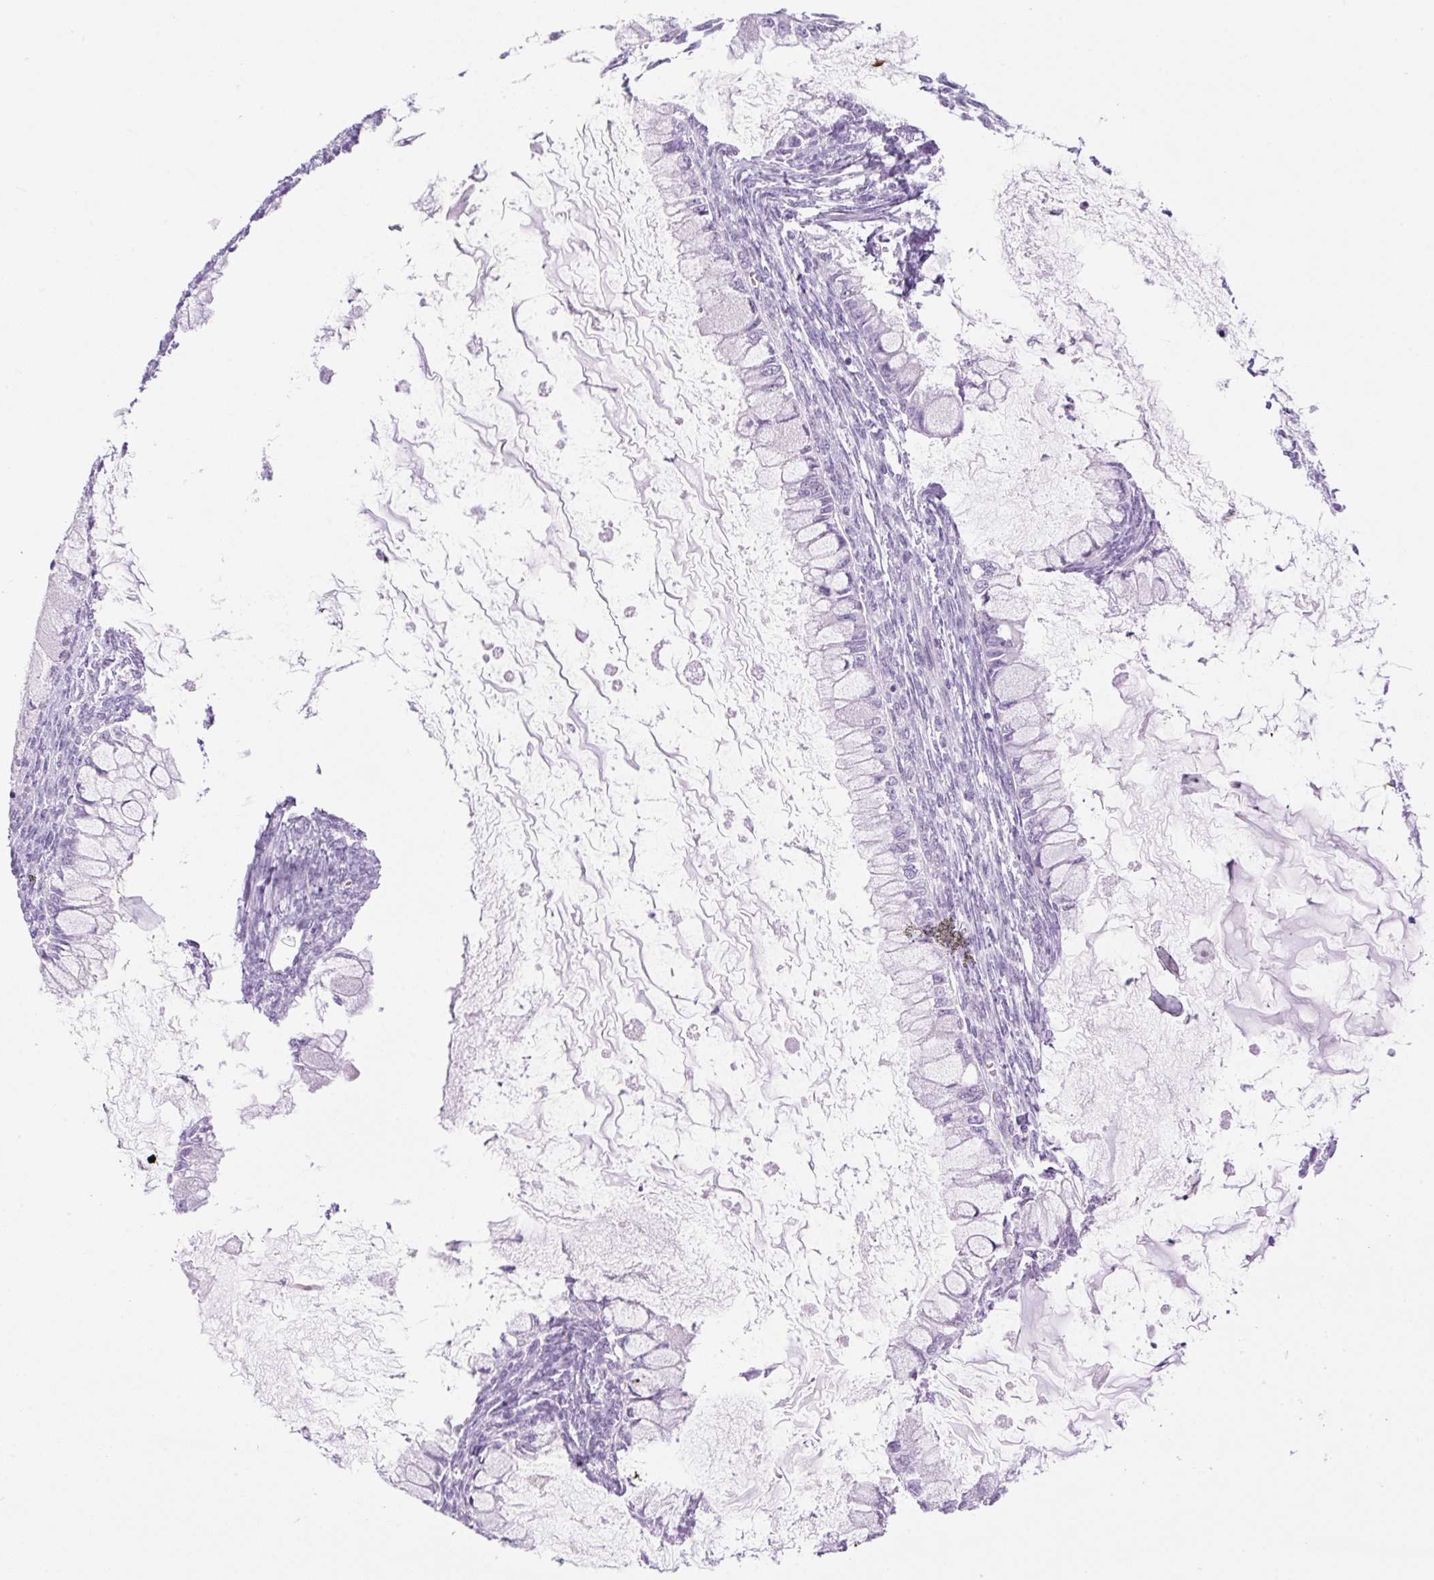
{"staining": {"intensity": "negative", "quantity": "none", "location": "none"}, "tissue": "ovarian cancer", "cell_type": "Tumor cells", "image_type": "cancer", "snomed": [{"axis": "morphology", "description": "Cystadenocarcinoma, mucinous, NOS"}, {"axis": "topography", "description": "Ovary"}], "caption": "DAB (3,3'-diaminobenzidine) immunohistochemical staining of mucinous cystadenocarcinoma (ovarian) reveals no significant positivity in tumor cells. (DAB (3,3'-diaminobenzidine) IHC with hematoxylin counter stain).", "gene": "SP140L", "patient": {"sex": "female", "age": 34}}